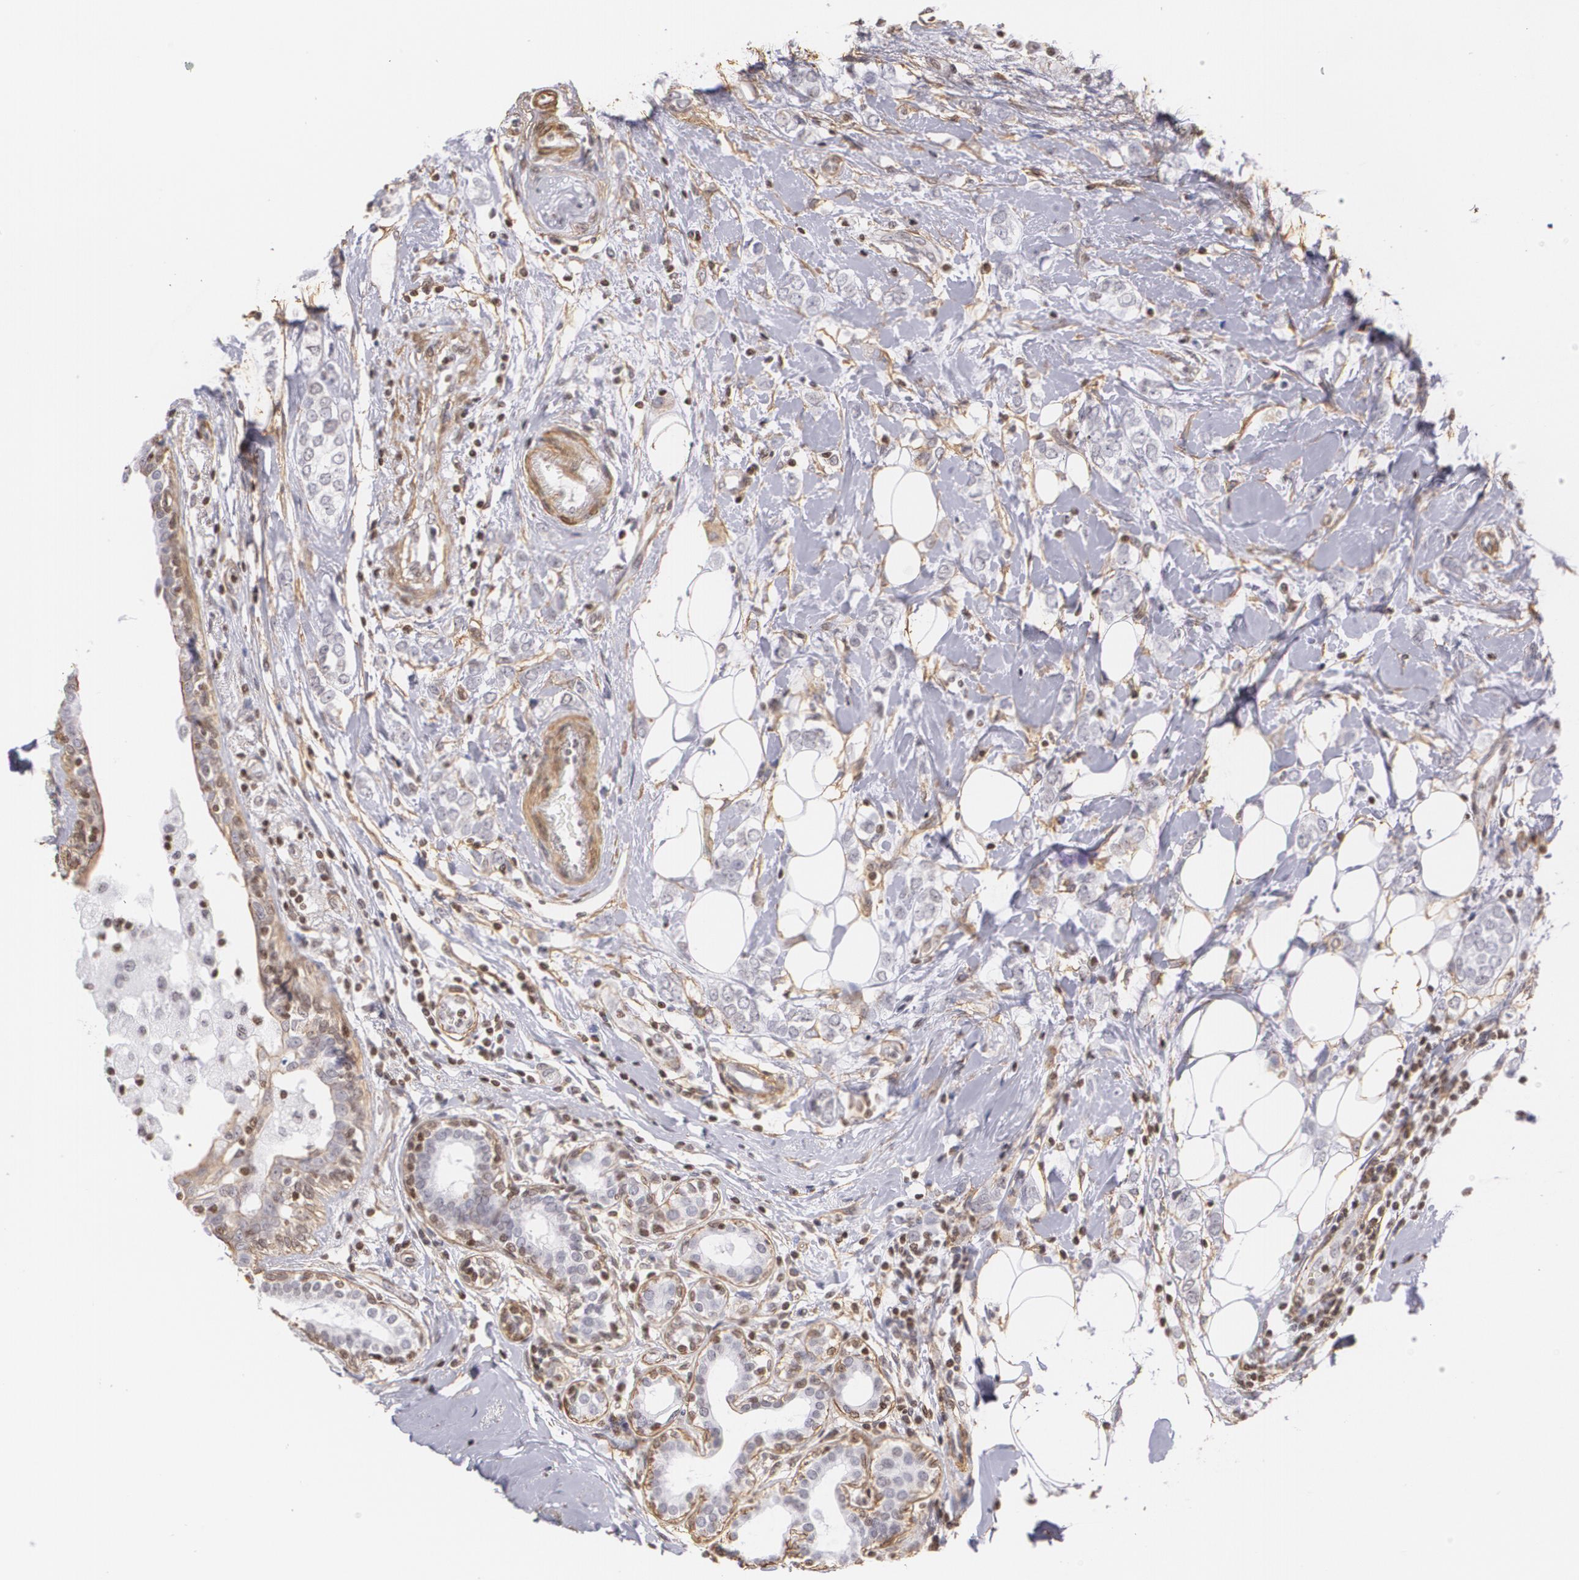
{"staining": {"intensity": "negative", "quantity": "none", "location": "none"}, "tissue": "breast cancer", "cell_type": "Tumor cells", "image_type": "cancer", "snomed": [{"axis": "morphology", "description": "Normal tissue, NOS"}, {"axis": "morphology", "description": "Lobular carcinoma"}, {"axis": "topography", "description": "Breast"}], "caption": "Immunohistochemical staining of human breast lobular carcinoma demonstrates no significant positivity in tumor cells.", "gene": "VAMP1", "patient": {"sex": "female", "age": 47}}